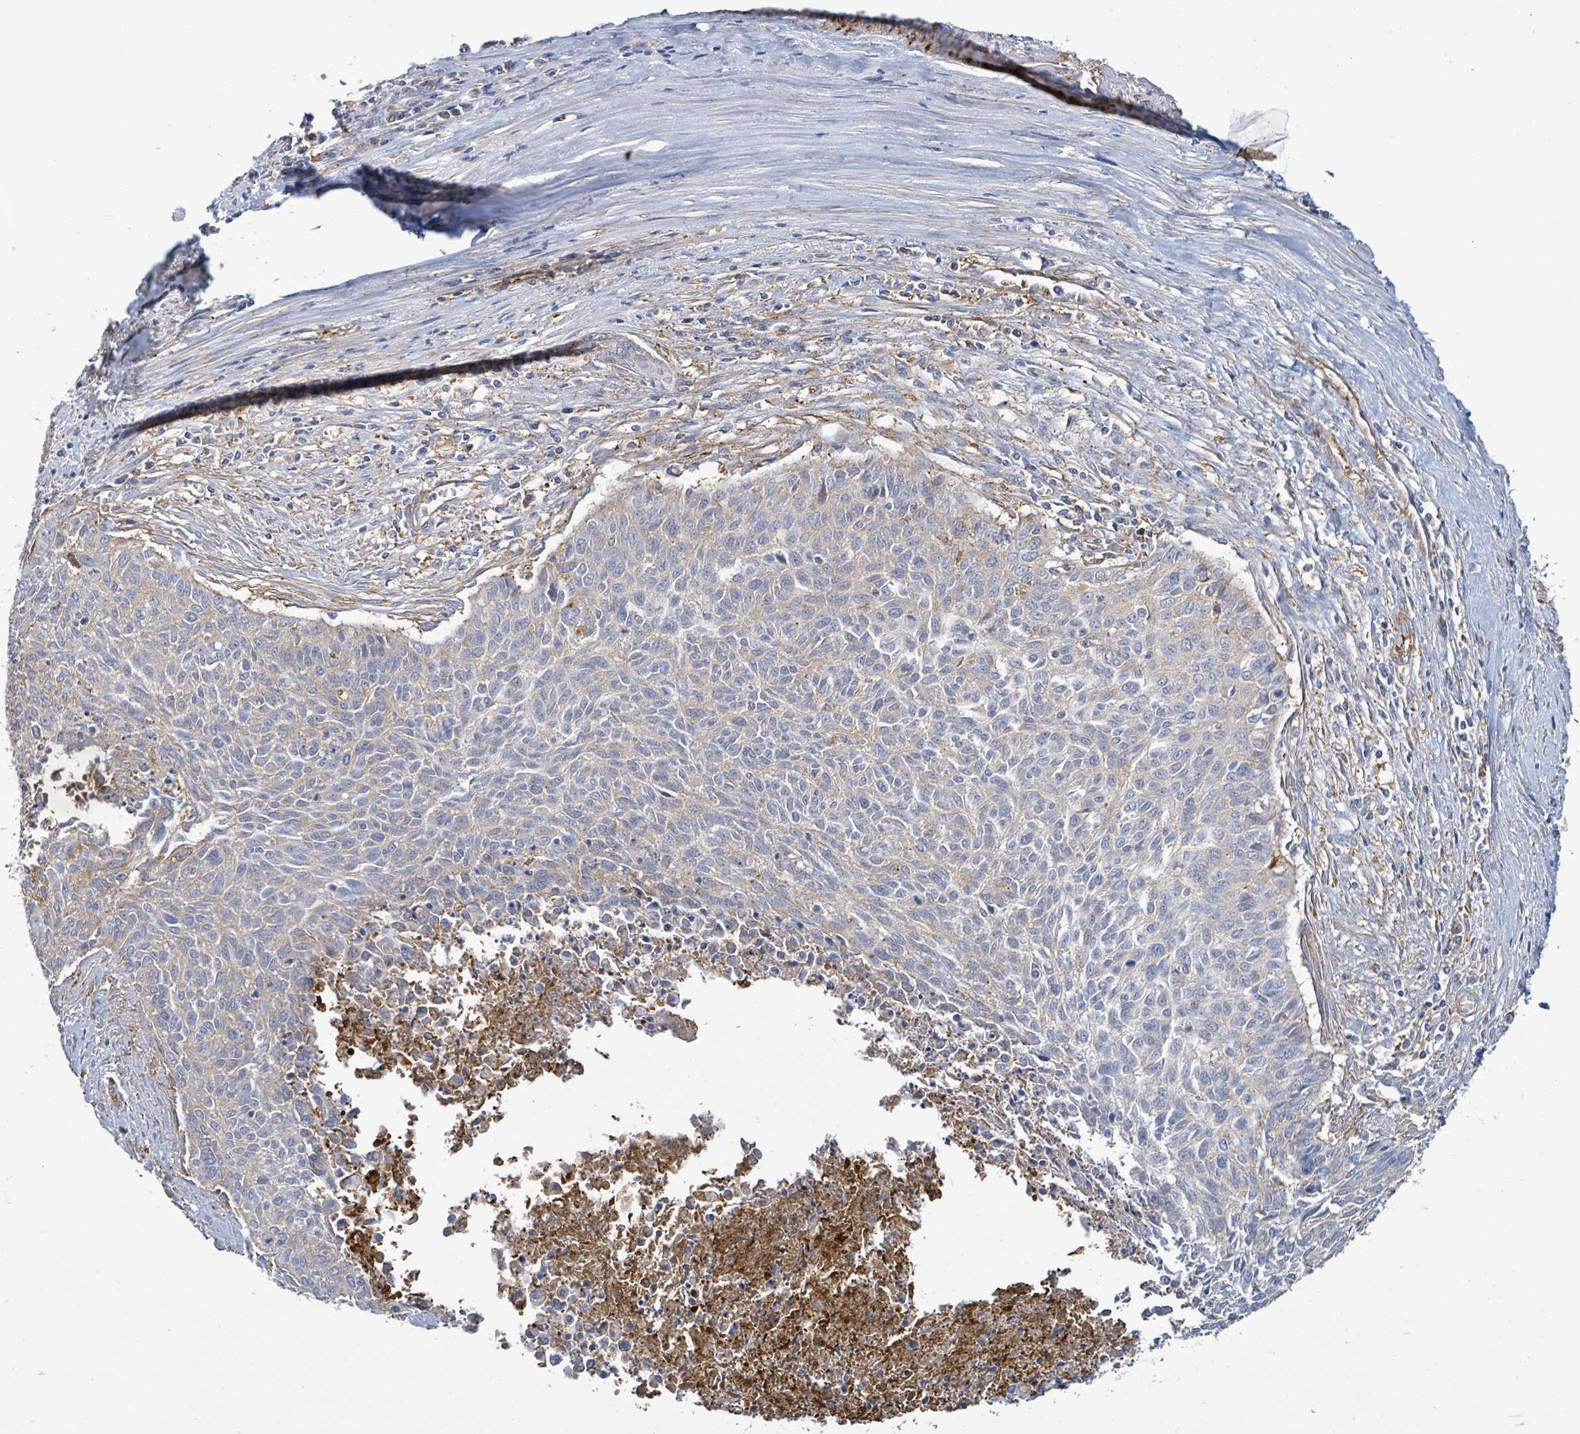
{"staining": {"intensity": "weak", "quantity": "25%-75%", "location": "cytoplasmic/membranous"}, "tissue": "cervical cancer", "cell_type": "Tumor cells", "image_type": "cancer", "snomed": [{"axis": "morphology", "description": "Squamous cell carcinoma, NOS"}, {"axis": "topography", "description": "Cervix"}], "caption": "Immunohistochemical staining of human cervical squamous cell carcinoma displays low levels of weak cytoplasmic/membranous protein expression in approximately 25%-75% of tumor cells.", "gene": "EGFL7", "patient": {"sex": "female", "age": 55}}